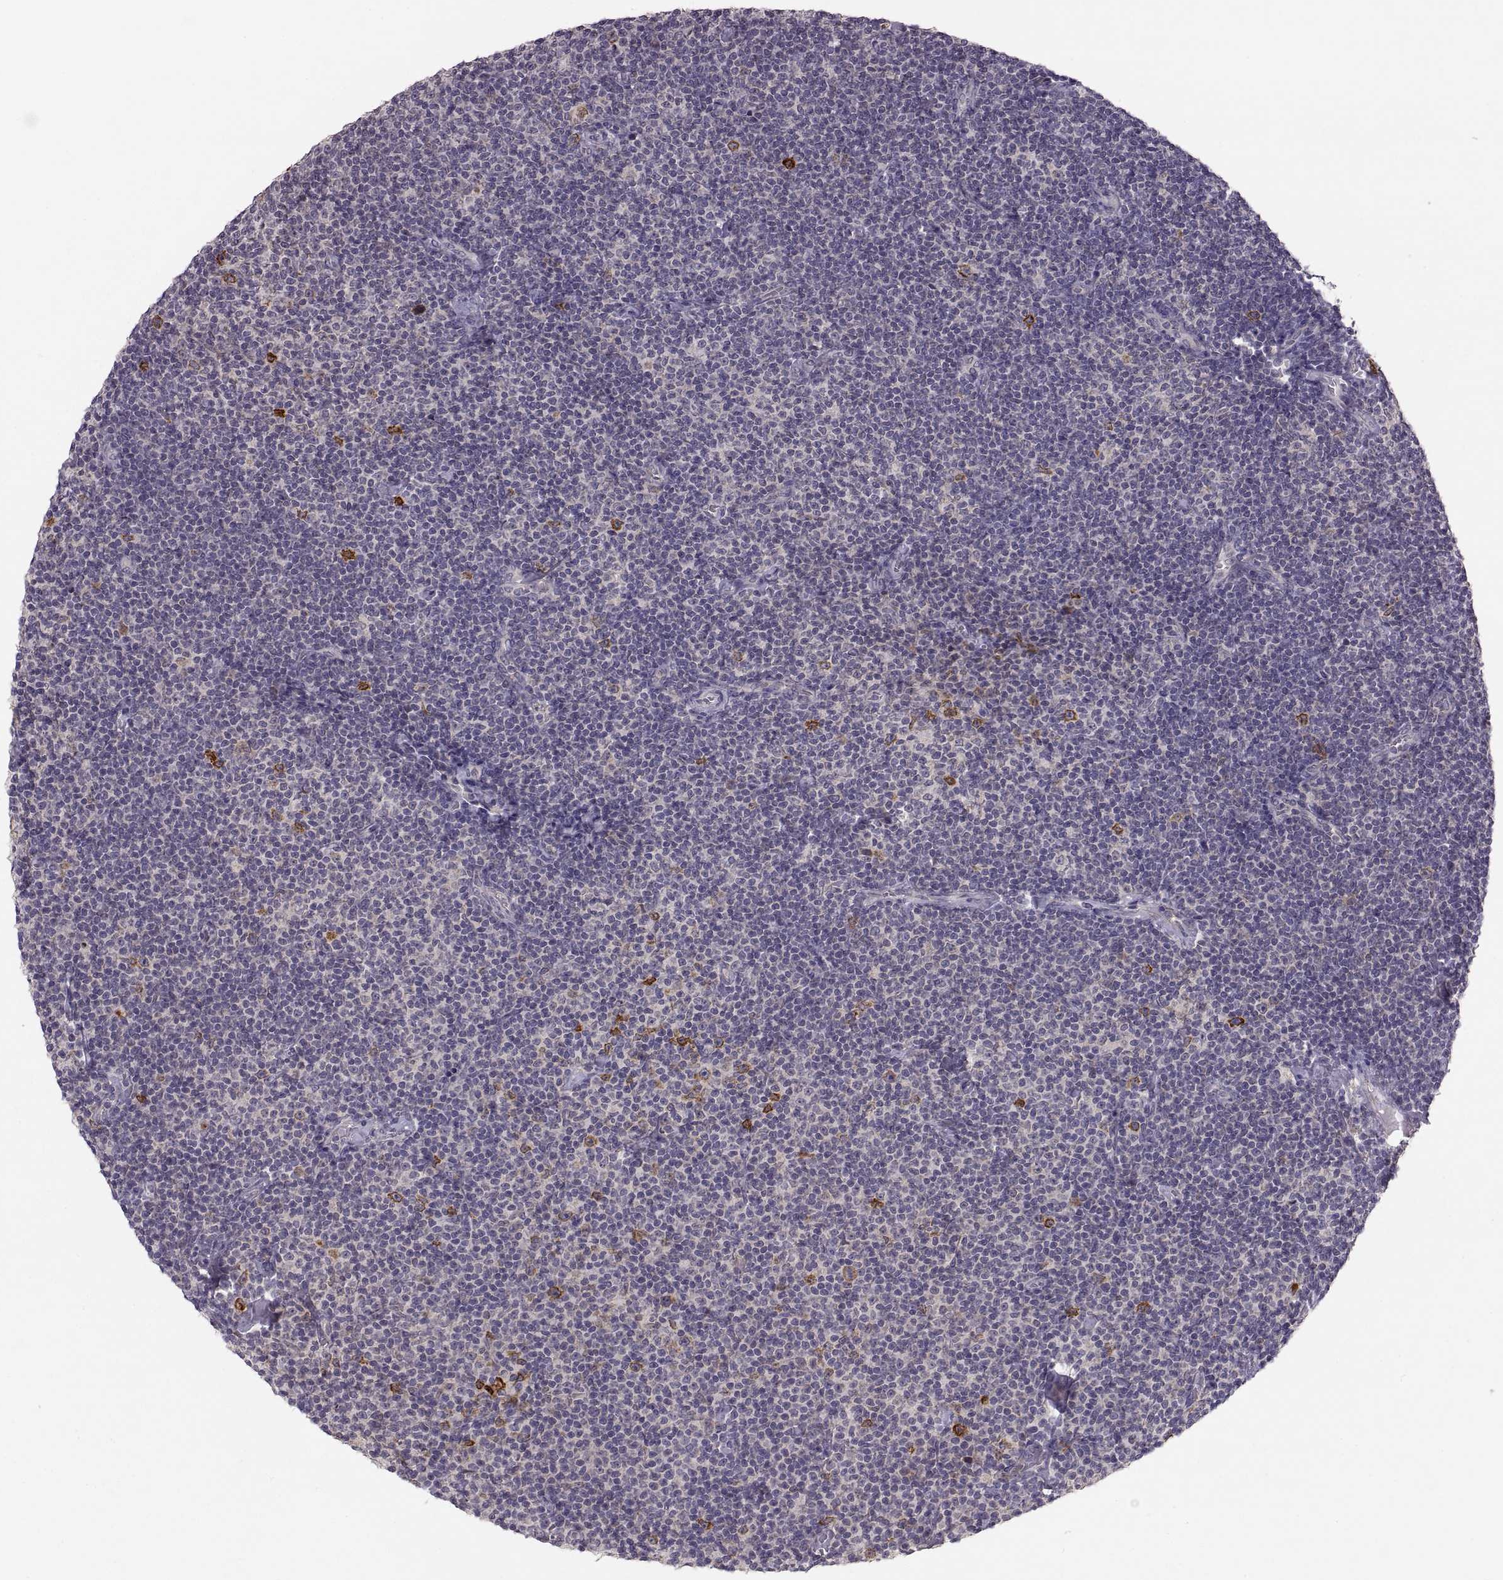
{"staining": {"intensity": "negative", "quantity": "none", "location": "none"}, "tissue": "lymphoma", "cell_type": "Tumor cells", "image_type": "cancer", "snomed": [{"axis": "morphology", "description": "Malignant lymphoma, non-Hodgkin's type, Low grade"}, {"axis": "topography", "description": "Lymph node"}], "caption": "Tumor cells are negative for protein expression in human low-grade malignant lymphoma, non-Hodgkin's type.", "gene": "HMGCR", "patient": {"sex": "male", "age": 81}}